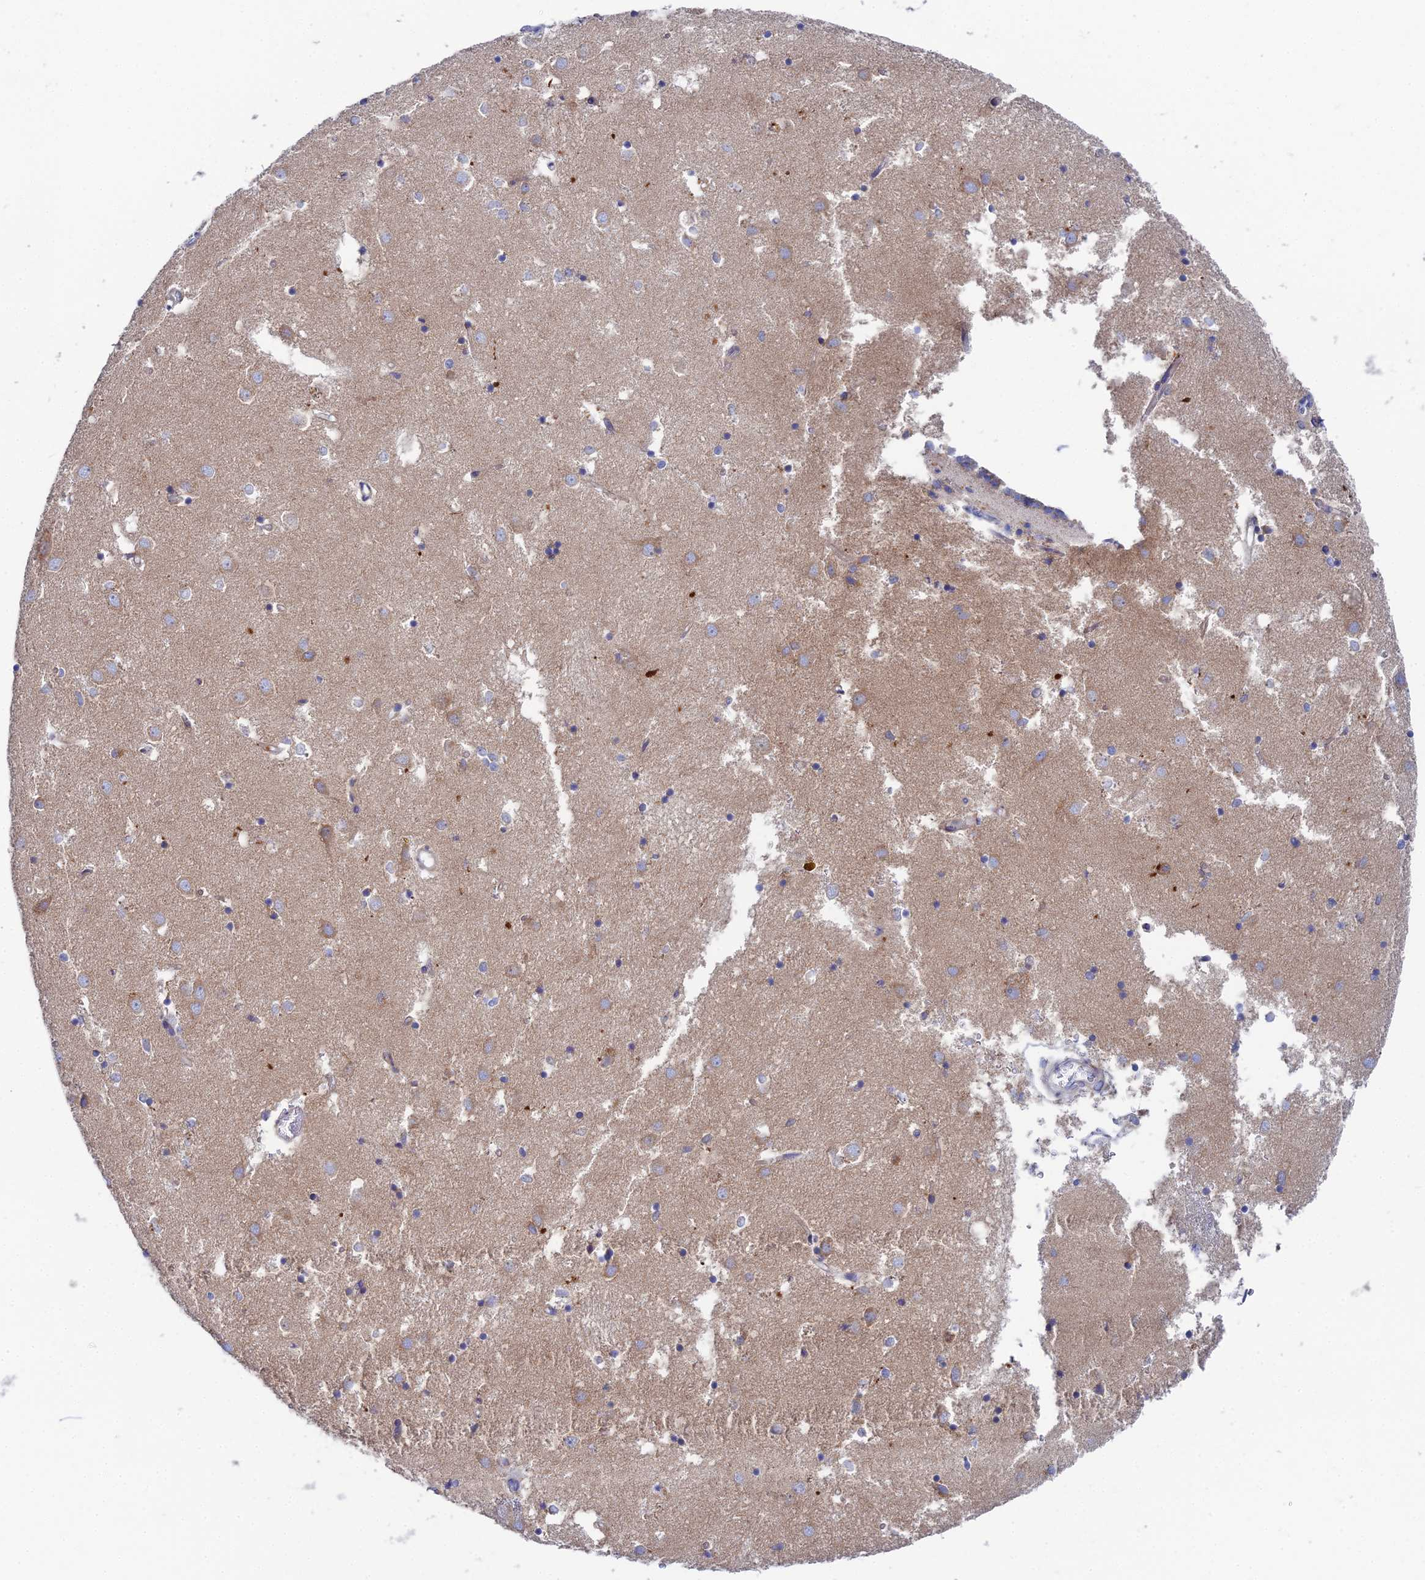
{"staining": {"intensity": "weak", "quantity": "<25%", "location": "cytoplasmic/membranous"}, "tissue": "caudate", "cell_type": "Glial cells", "image_type": "normal", "snomed": [{"axis": "morphology", "description": "Normal tissue, NOS"}, {"axis": "topography", "description": "Lateral ventricle wall"}], "caption": "DAB immunohistochemical staining of unremarkable caudate reveals no significant positivity in glial cells. The staining is performed using DAB brown chromogen with nuclei counter-stained in using hematoxylin.", "gene": "CLCN3", "patient": {"sex": "male", "age": 70}}